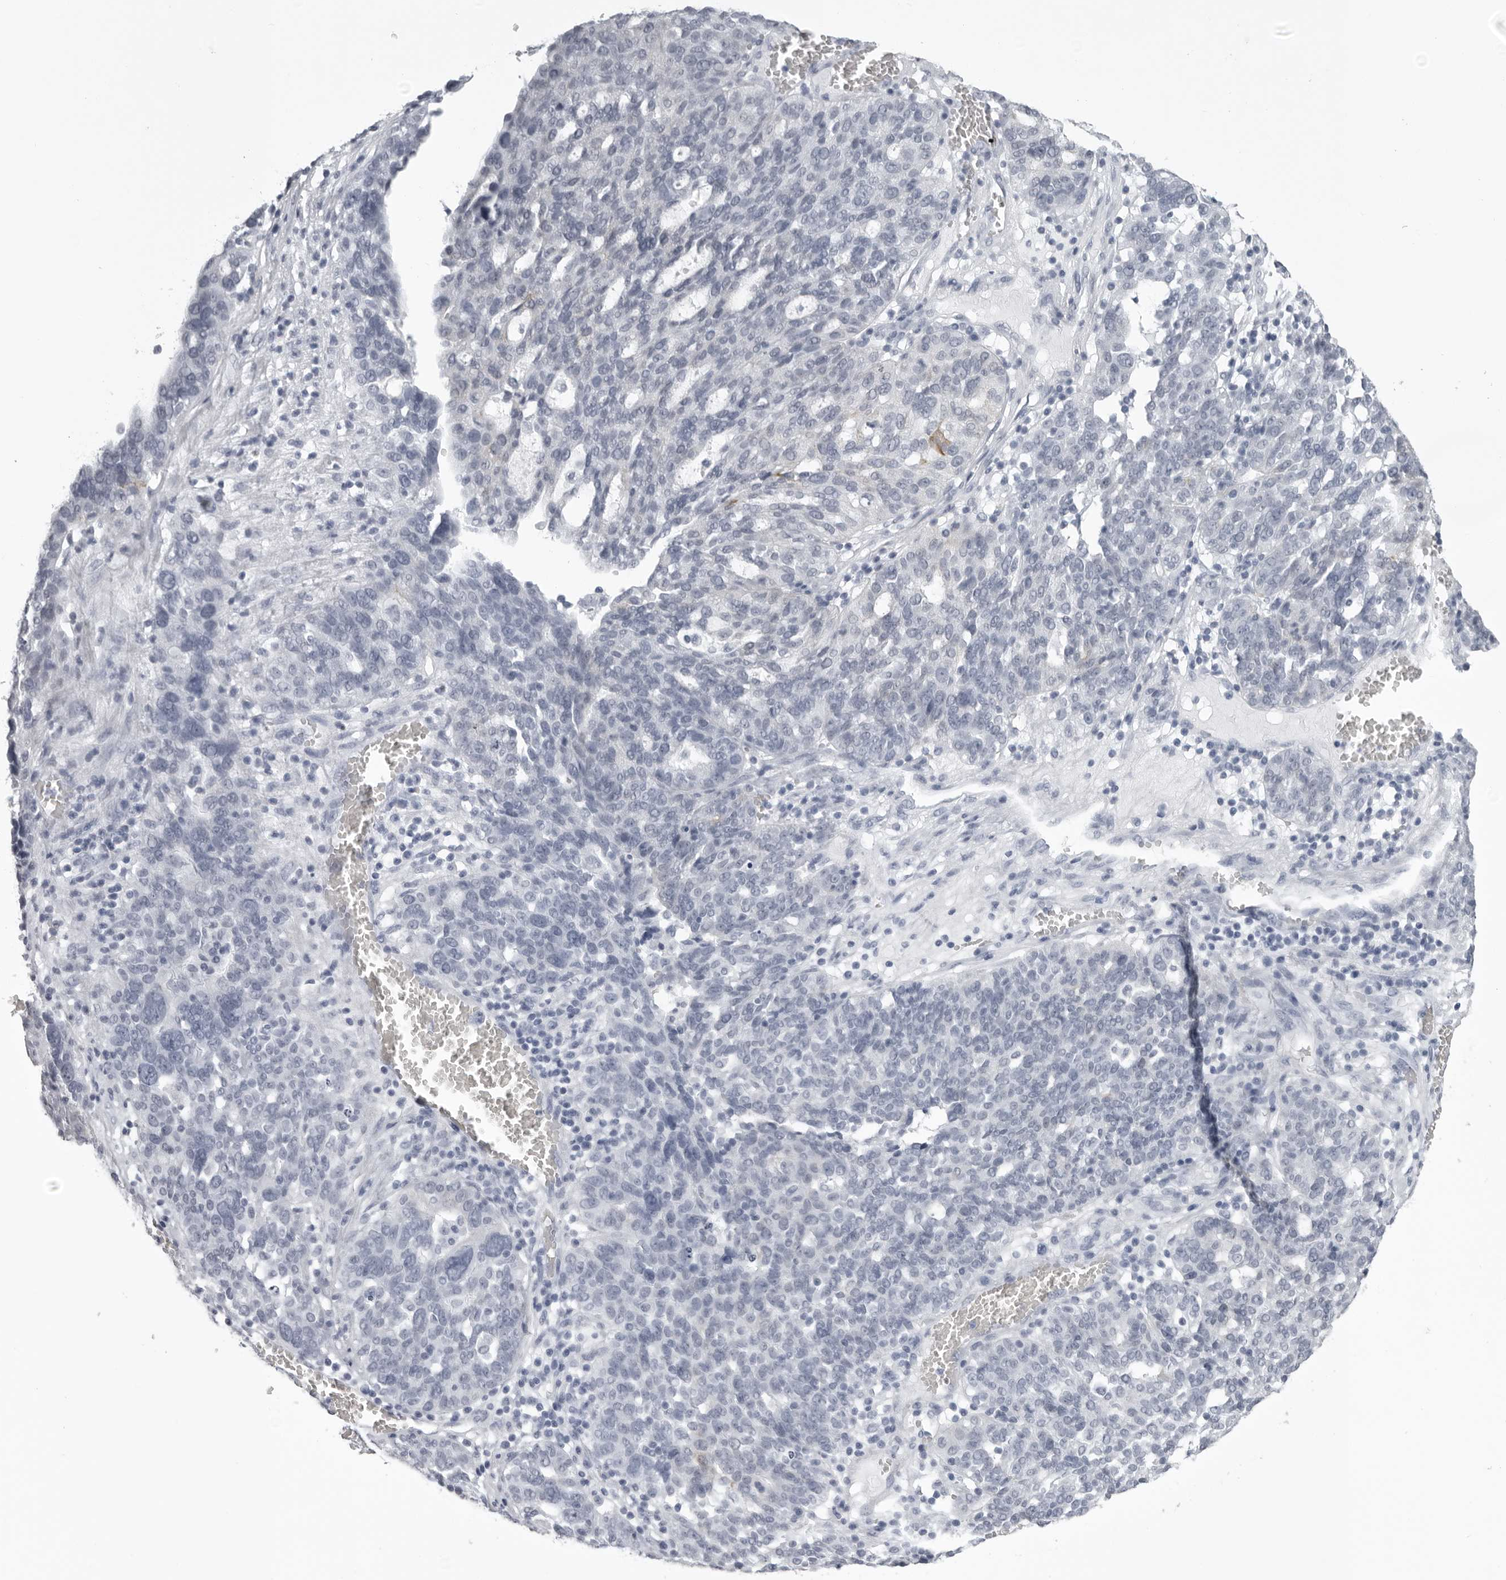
{"staining": {"intensity": "negative", "quantity": "none", "location": "none"}, "tissue": "ovarian cancer", "cell_type": "Tumor cells", "image_type": "cancer", "snomed": [{"axis": "morphology", "description": "Cystadenocarcinoma, serous, NOS"}, {"axis": "topography", "description": "Ovary"}], "caption": "DAB immunohistochemical staining of human ovarian serous cystadenocarcinoma exhibits no significant expression in tumor cells.", "gene": "UROD", "patient": {"sex": "female", "age": 59}}